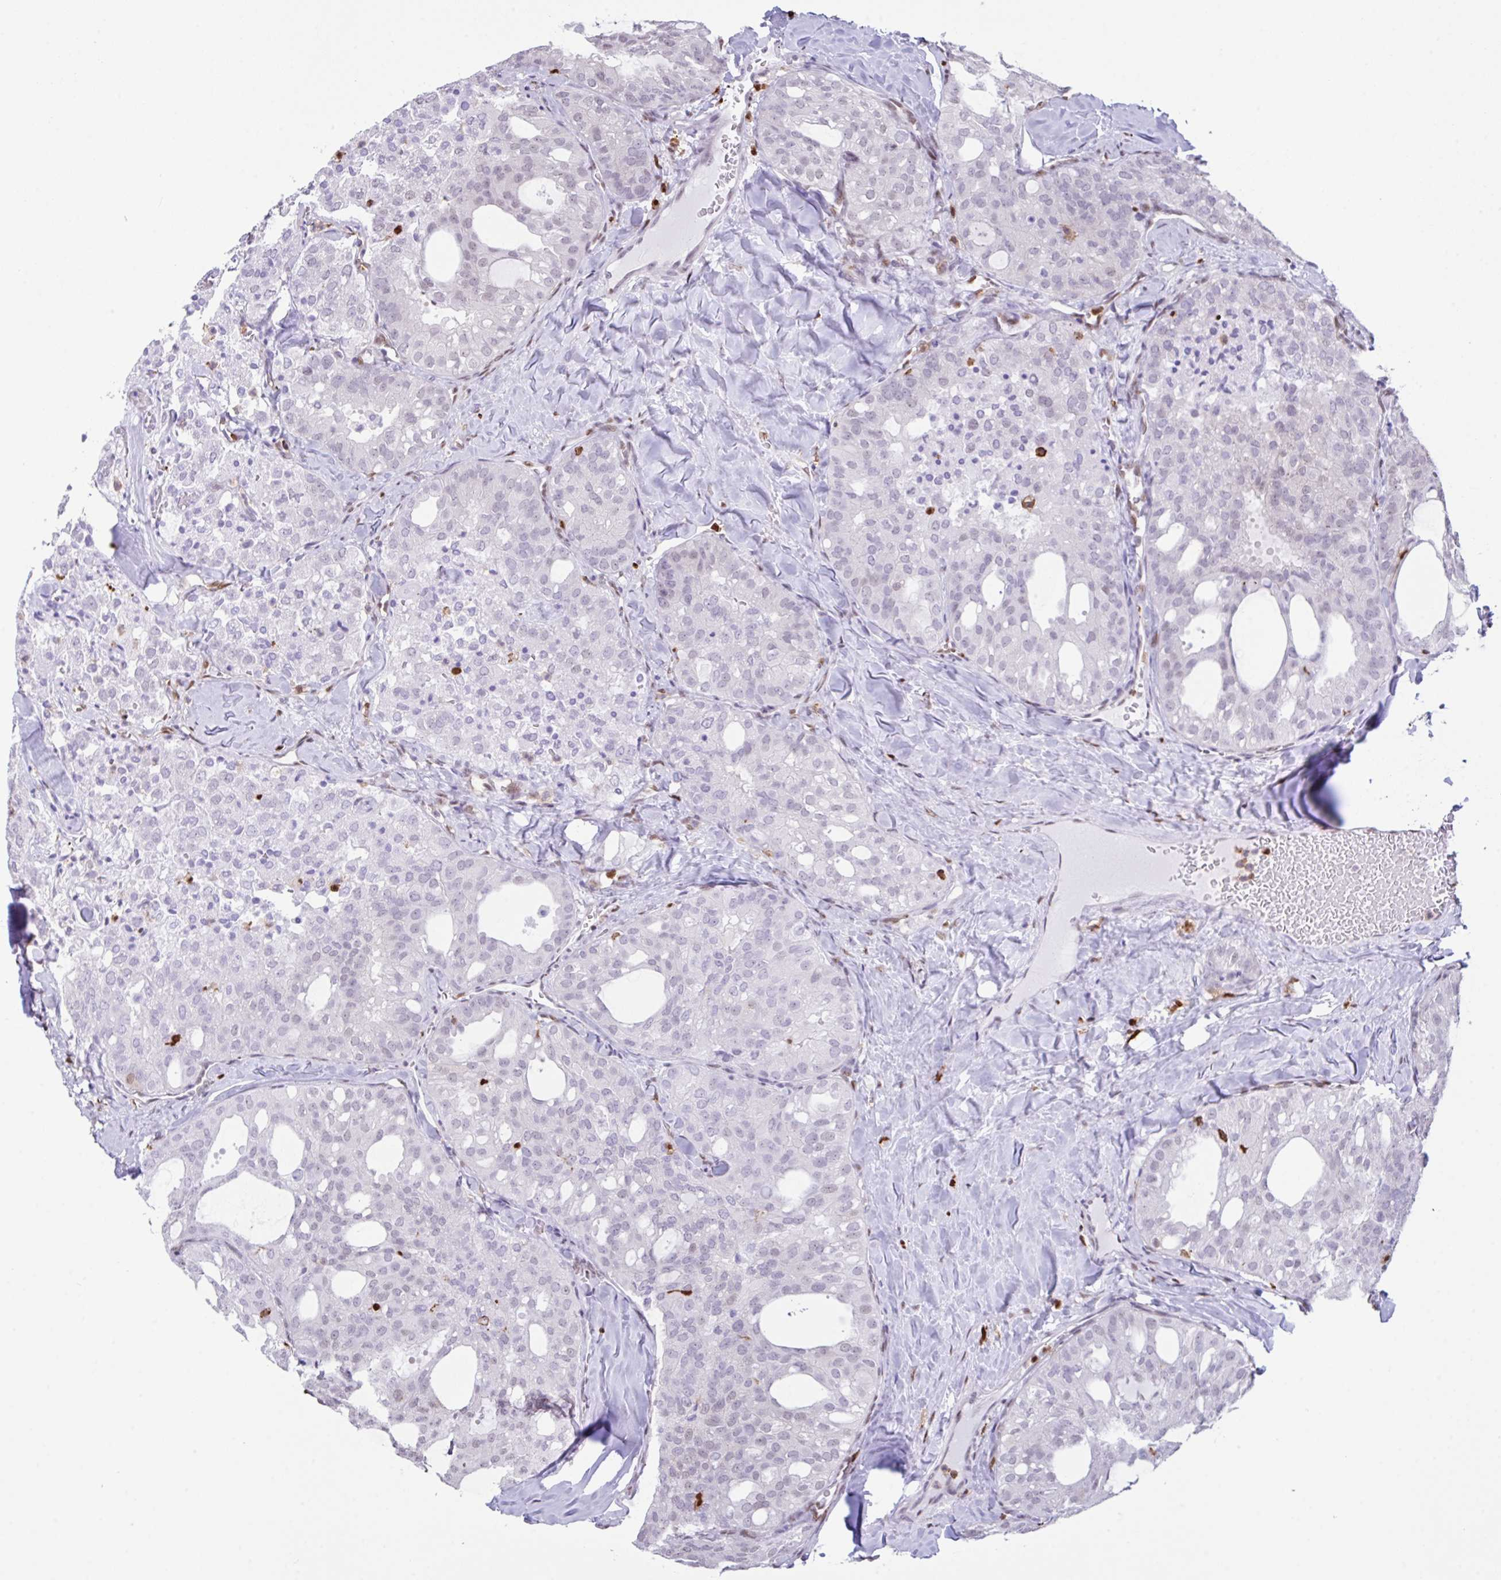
{"staining": {"intensity": "negative", "quantity": "none", "location": "none"}, "tissue": "thyroid cancer", "cell_type": "Tumor cells", "image_type": "cancer", "snomed": [{"axis": "morphology", "description": "Follicular adenoma carcinoma, NOS"}, {"axis": "topography", "description": "Thyroid gland"}], "caption": "Micrograph shows no protein staining in tumor cells of follicular adenoma carcinoma (thyroid) tissue.", "gene": "BTBD10", "patient": {"sex": "male", "age": 75}}